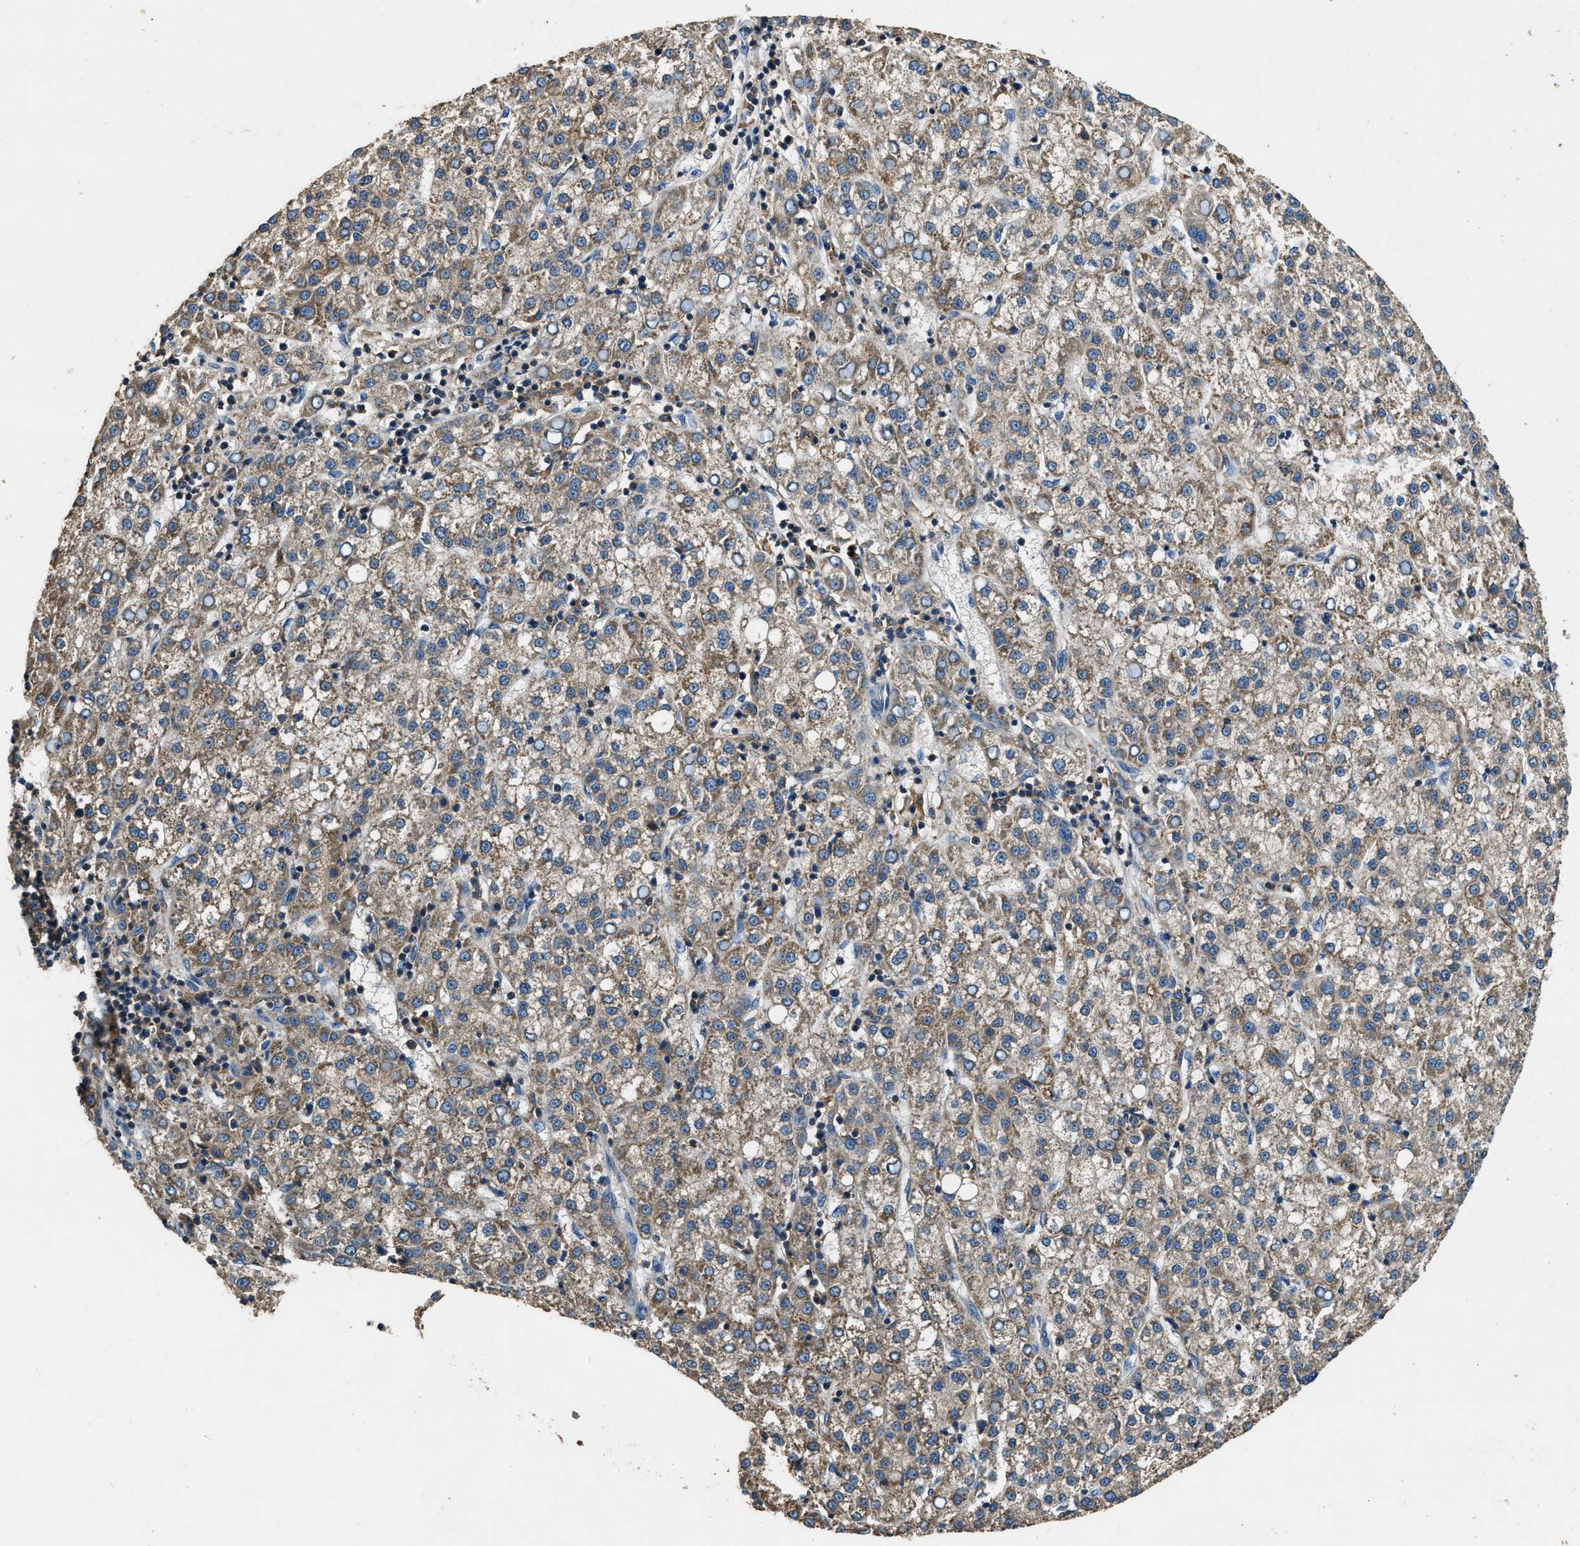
{"staining": {"intensity": "weak", "quantity": ">75%", "location": "cytoplasmic/membranous"}, "tissue": "liver cancer", "cell_type": "Tumor cells", "image_type": "cancer", "snomed": [{"axis": "morphology", "description": "Carcinoma, Hepatocellular, NOS"}, {"axis": "topography", "description": "Liver"}], "caption": "High-magnification brightfield microscopy of liver cancer stained with DAB (brown) and counterstained with hematoxylin (blue). tumor cells exhibit weak cytoplasmic/membranous expression is identified in about>75% of cells. (DAB = brown stain, brightfield microscopy at high magnification).", "gene": "BLOC1S1", "patient": {"sex": "female", "age": 58}}